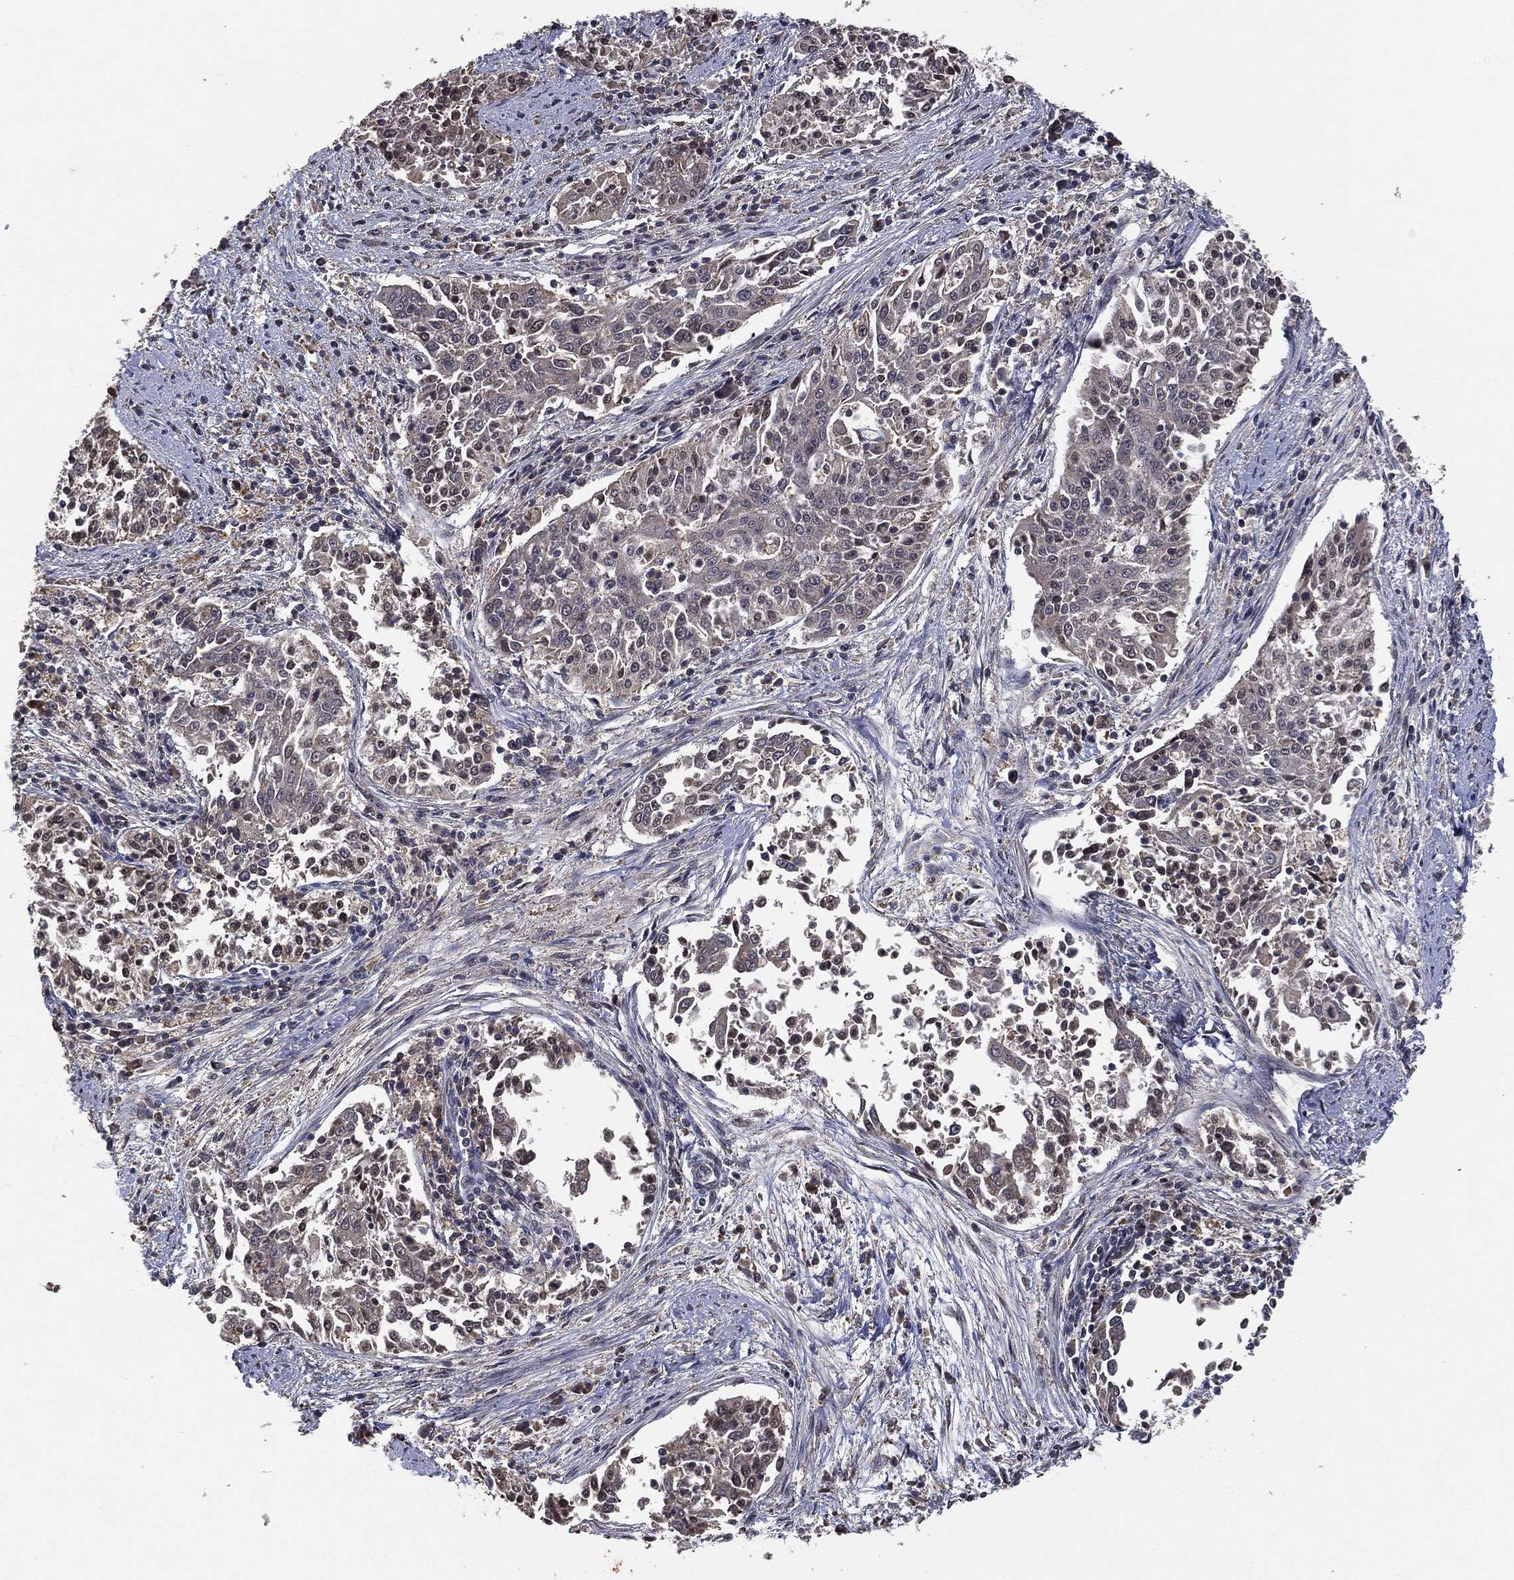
{"staining": {"intensity": "negative", "quantity": "none", "location": "none"}, "tissue": "cervical cancer", "cell_type": "Tumor cells", "image_type": "cancer", "snomed": [{"axis": "morphology", "description": "Squamous cell carcinoma, NOS"}, {"axis": "topography", "description": "Cervix"}], "caption": "Tumor cells are negative for brown protein staining in cervical squamous cell carcinoma.", "gene": "ATG4B", "patient": {"sex": "female", "age": 41}}